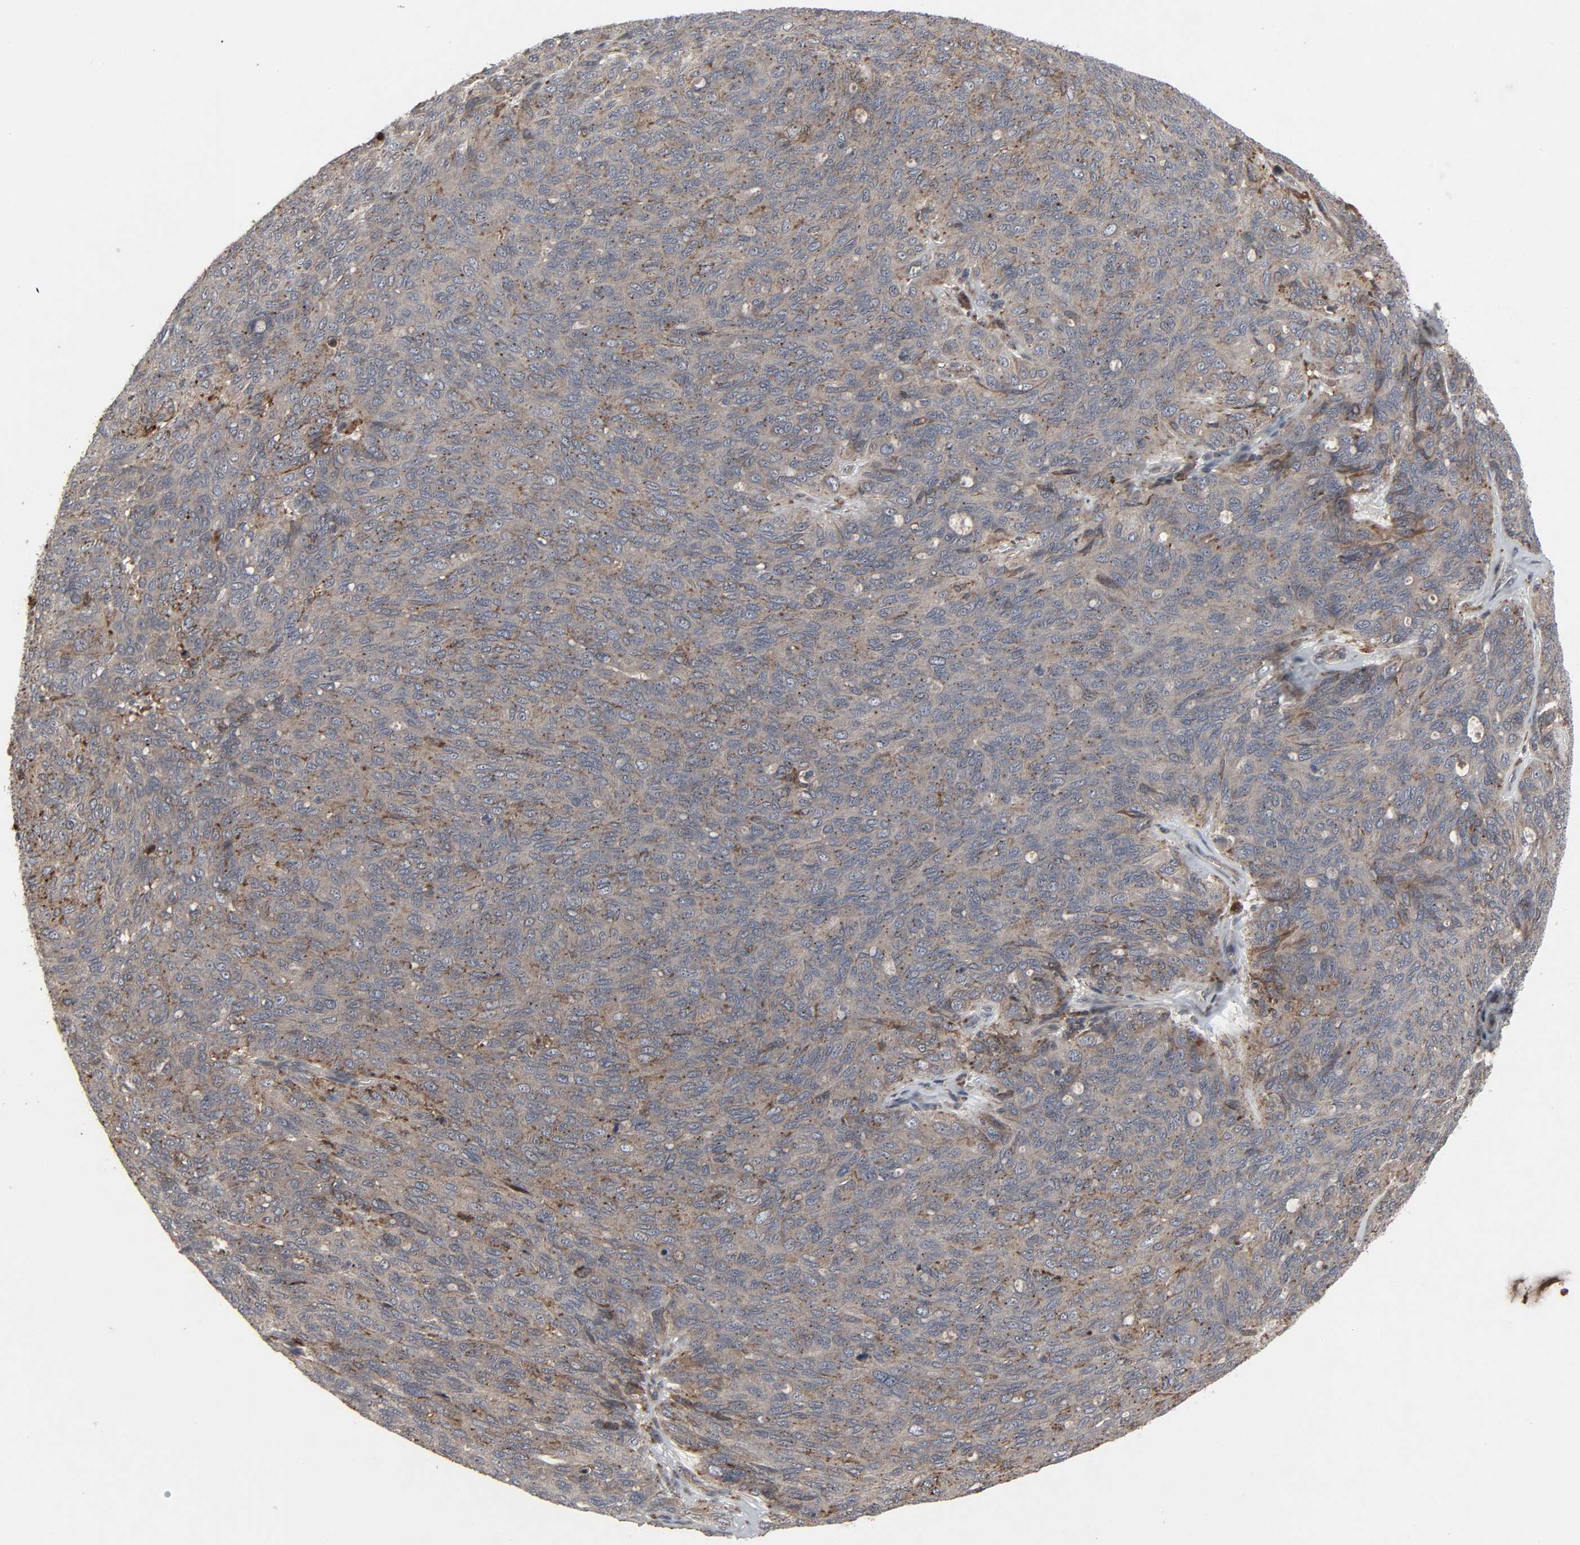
{"staining": {"intensity": "moderate", "quantity": ">75%", "location": "cytoplasmic/membranous"}, "tissue": "ovarian cancer", "cell_type": "Tumor cells", "image_type": "cancer", "snomed": [{"axis": "morphology", "description": "Carcinoma, endometroid"}, {"axis": "topography", "description": "Ovary"}], "caption": "Immunohistochemistry staining of endometroid carcinoma (ovarian), which shows medium levels of moderate cytoplasmic/membranous expression in about >75% of tumor cells indicating moderate cytoplasmic/membranous protein staining. The staining was performed using DAB (brown) for protein detection and nuclei were counterstained in hematoxylin (blue).", "gene": "ADCY4", "patient": {"sex": "female", "age": 60}}